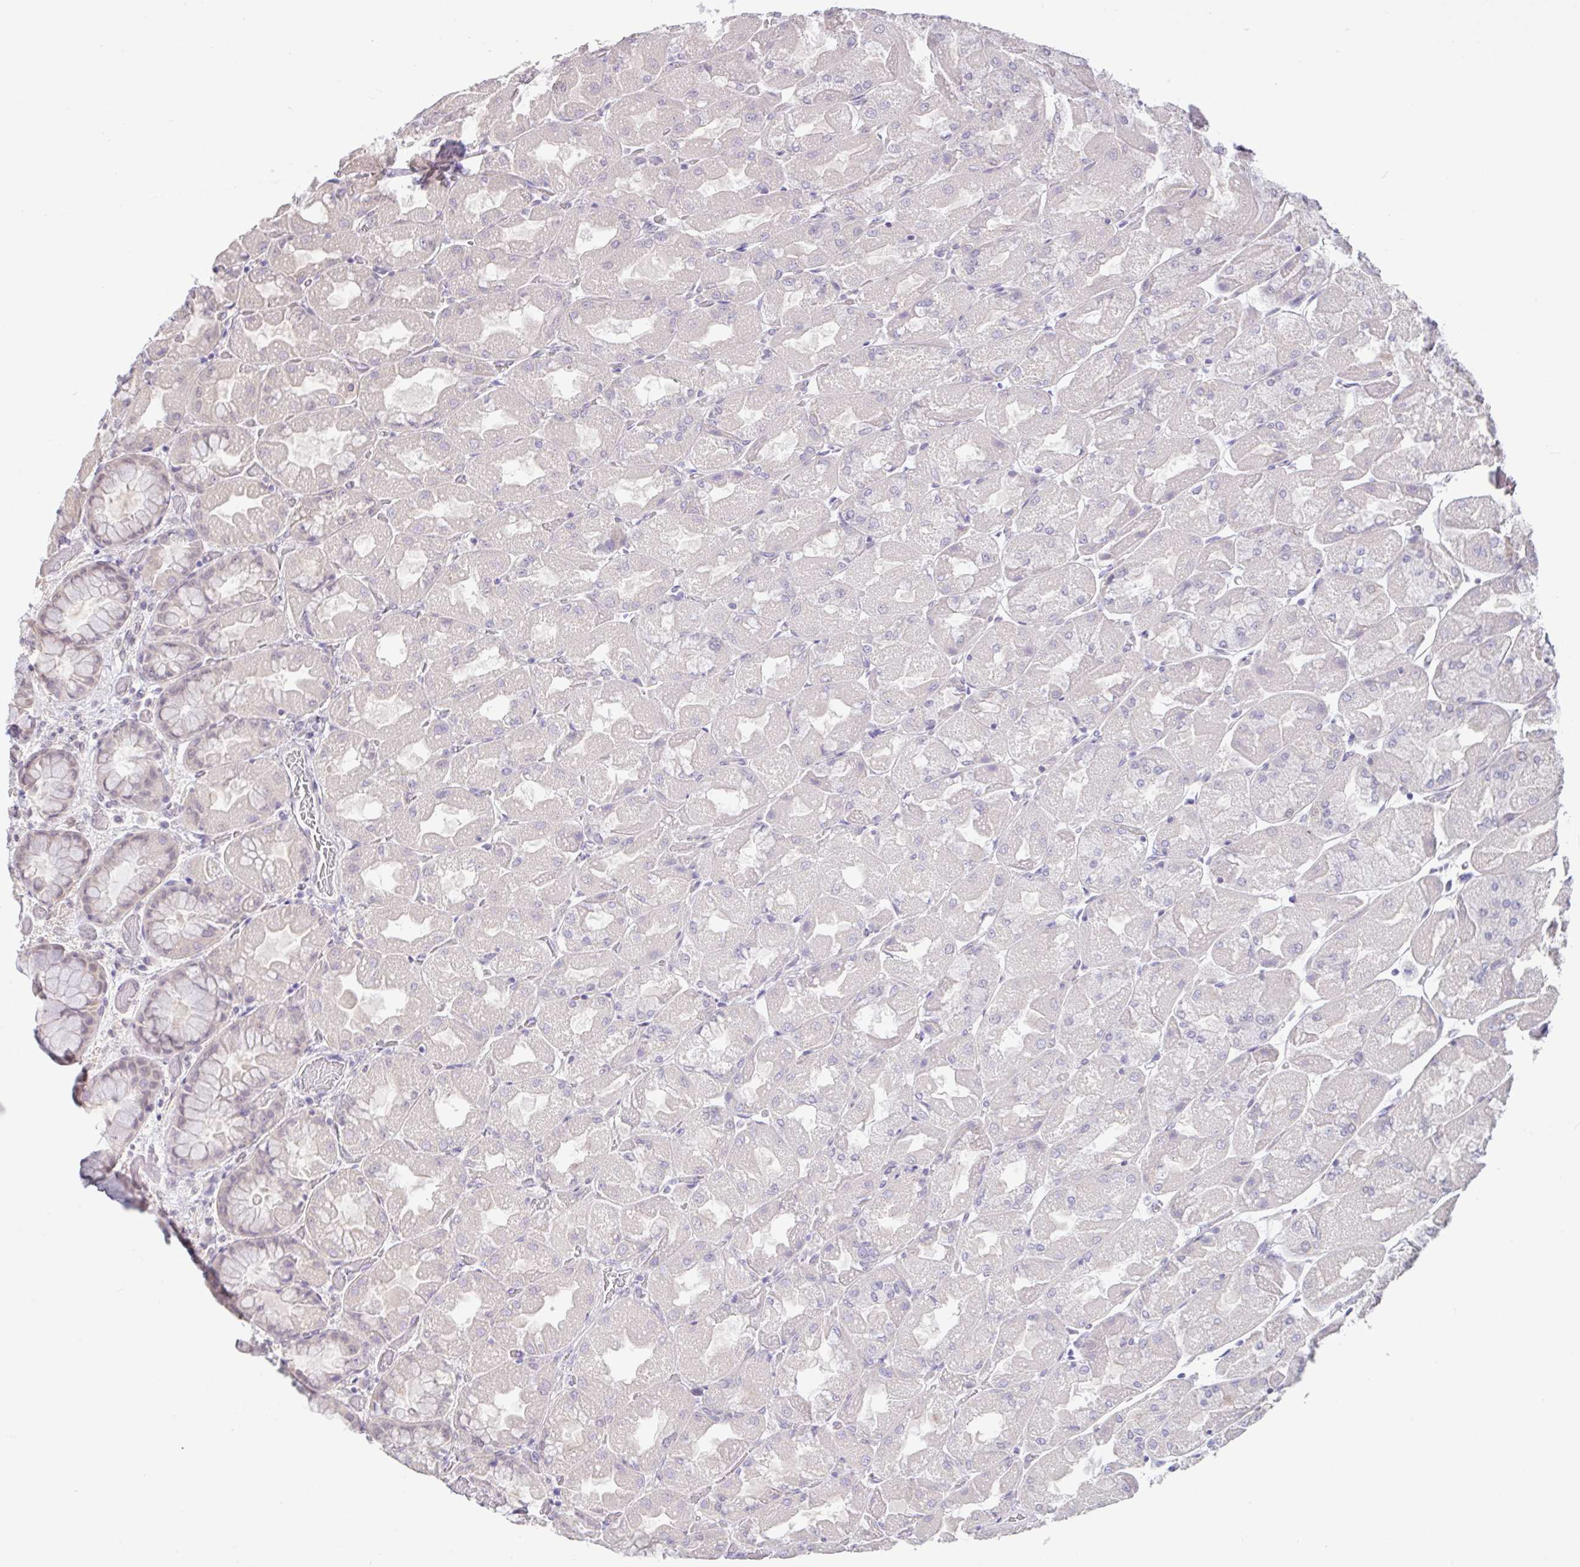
{"staining": {"intensity": "negative", "quantity": "none", "location": "none"}, "tissue": "stomach", "cell_type": "Glandular cells", "image_type": "normal", "snomed": [{"axis": "morphology", "description": "Normal tissue, NOS"}, {"axis": "topography", "description": "Stomach"}], "caption": "Immunohistochemistry (IHC) of normal human stomach reveals no positivity in glandular cells. (DAB (3,3'-diaminobenzidine) immunohistochemistry visualized using brightfield microscopy, high magnification).", "gene": "HYPK", "patient": {"sex": "female", "age": 61}}